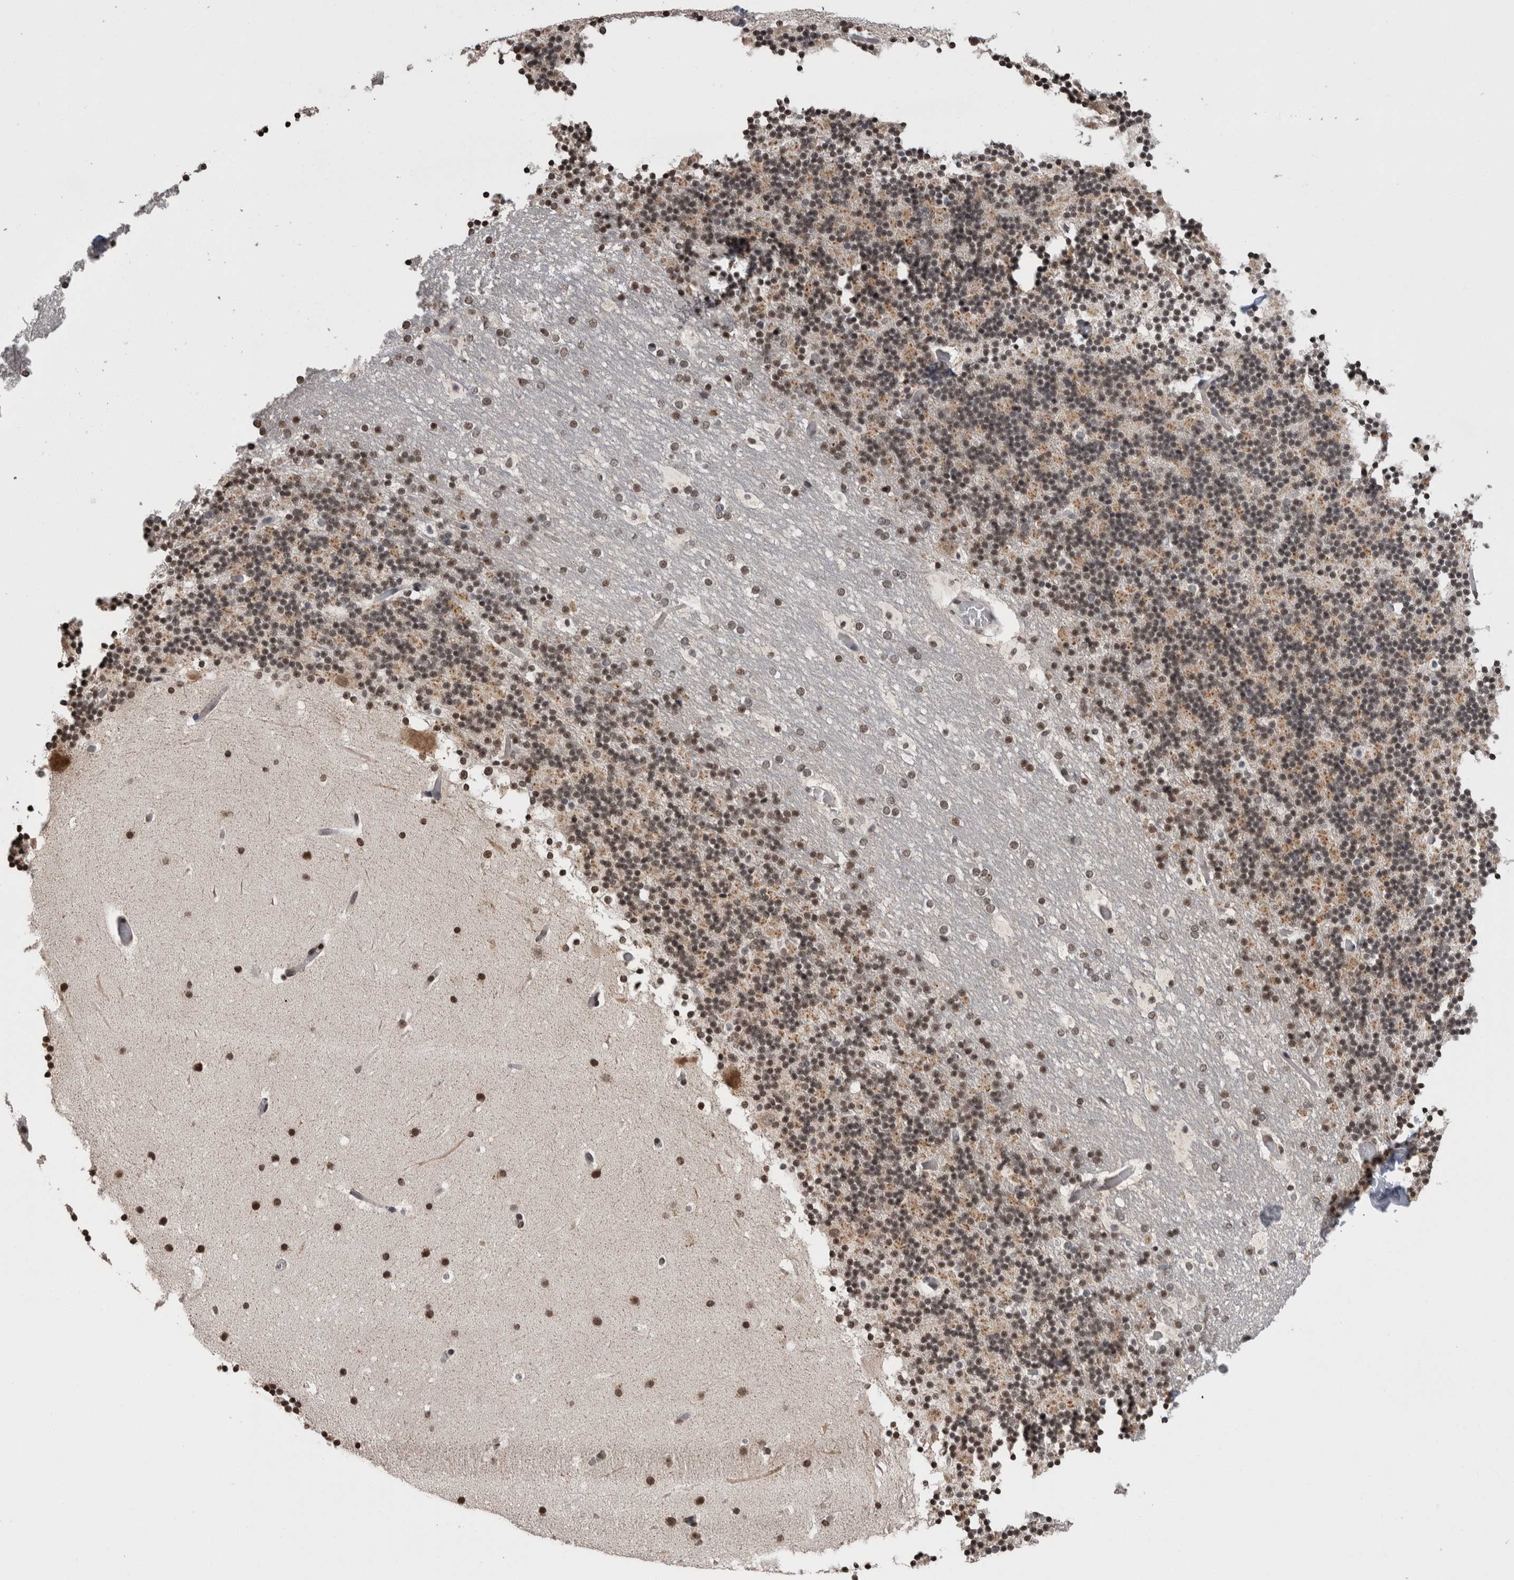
{"staining": {"intensity": "weak", "quantity": "25%-75%", "location": "cytoplasmic/membranous,nuclear"}, "tissue": "cerebellum", "cell_type": "Cells in granular layer", "image_type": "normal", "snomed": [{"axis": "morphology", "description": "Normal tissue, NOS"}, {"axis": "topography", "description": "Cerebellum"}], "caption": "Human cerebellum stained for a protein (brown) exhibits weak cytoplasmic/membranous,nuclear positive expression in approximately 25%-75% of cells in granular layer.", "gene": "ZBTB11", "patient": {"sex": "male", "age": 57}}